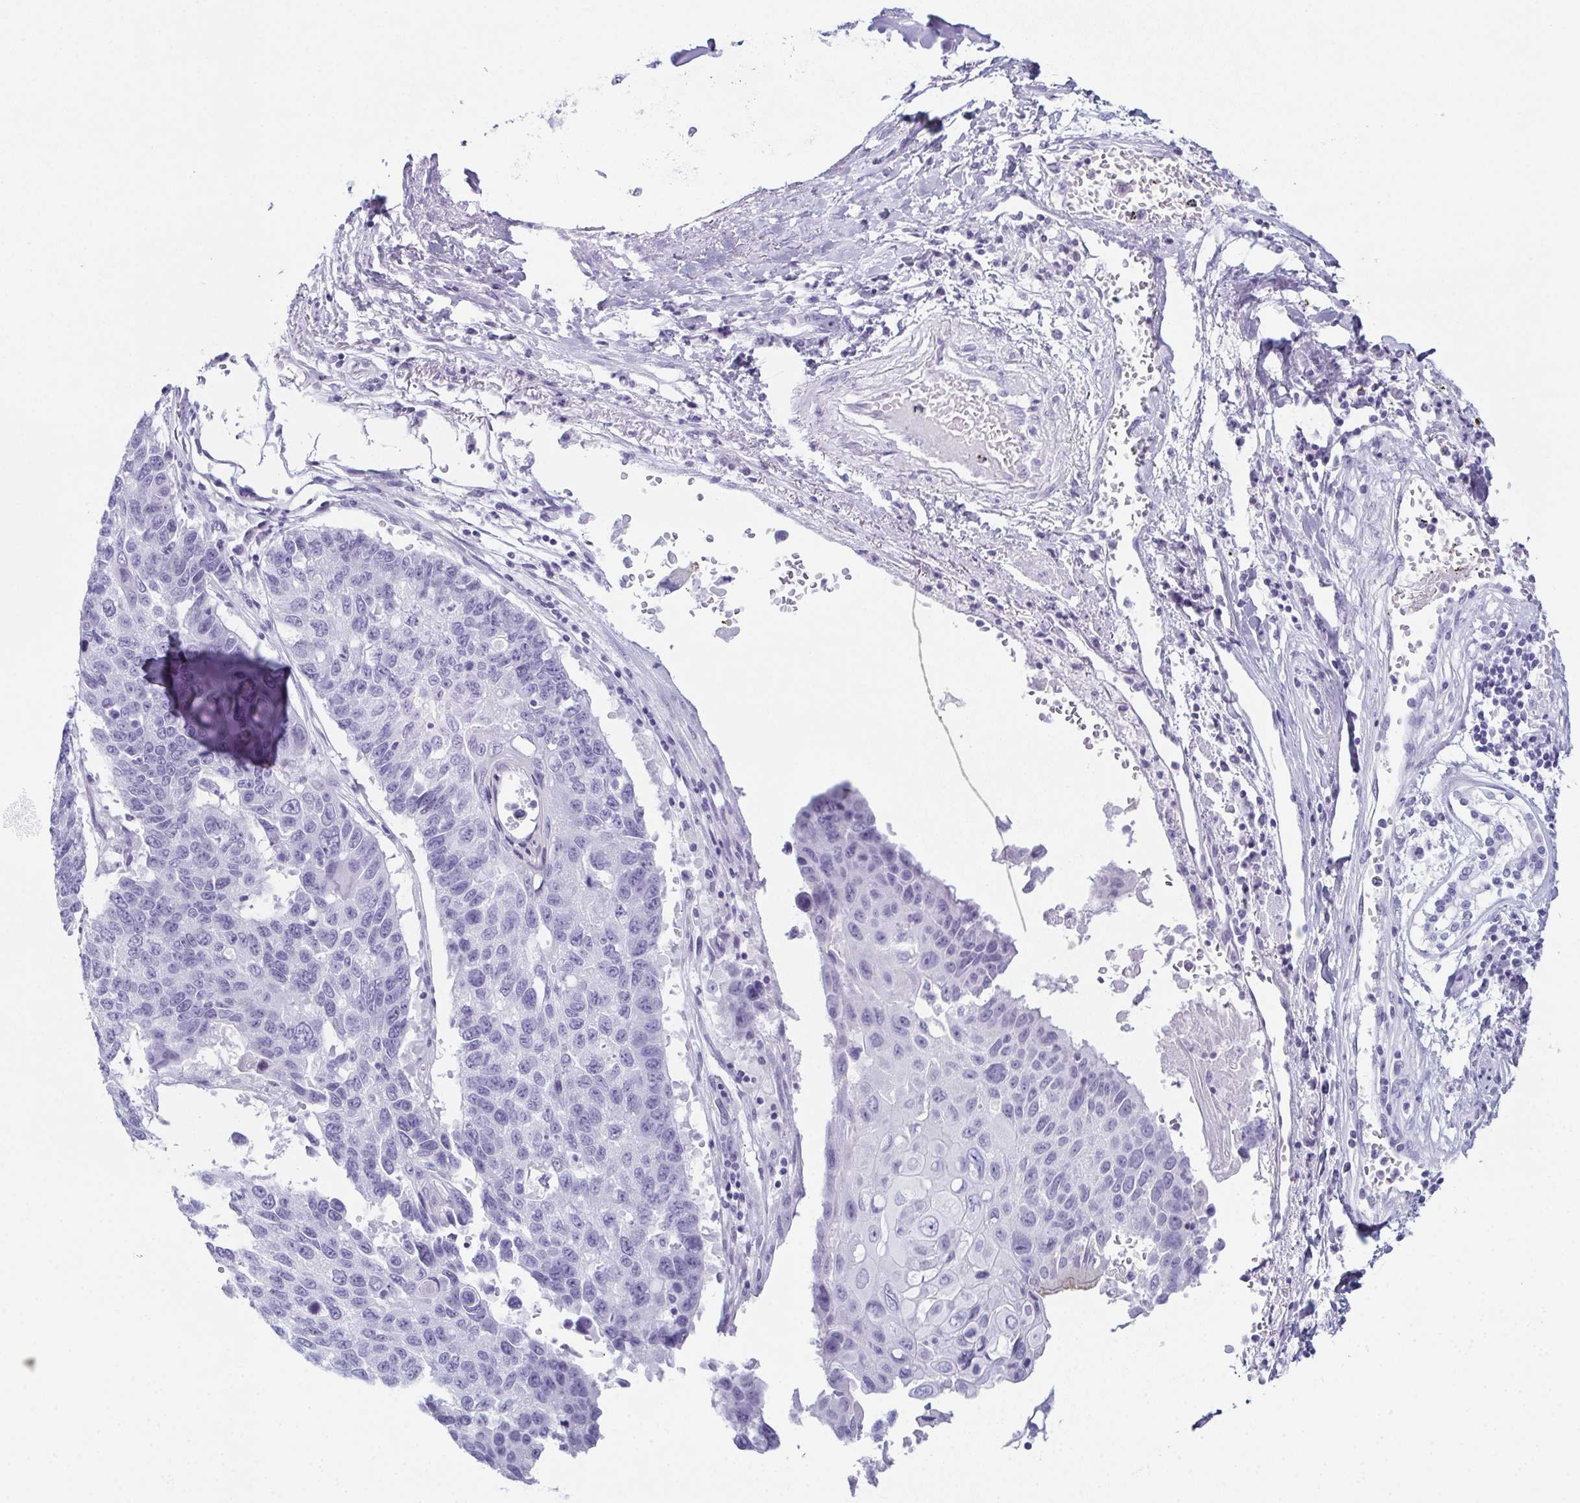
{"staining": {"intensity": "negative", "quantity": "none", "location": "none"}, "tissue": "lung cancer", "cell_type": "Tumor cells", "image_type": "cancer", "snomed": [{"axis": "morphology", "description": "Squamous cell carcinoma, NOS"}, {"axis": "topography", "description": "Lung"}], "caption": "High power microscopy micrograph of an immunohistochemistry histopathology image of lung squamous cell carcinoma, revealing no significant expression in tumor cells.", "gene": "ENKUR", "patient": {"sex": "male", "age": 73}}